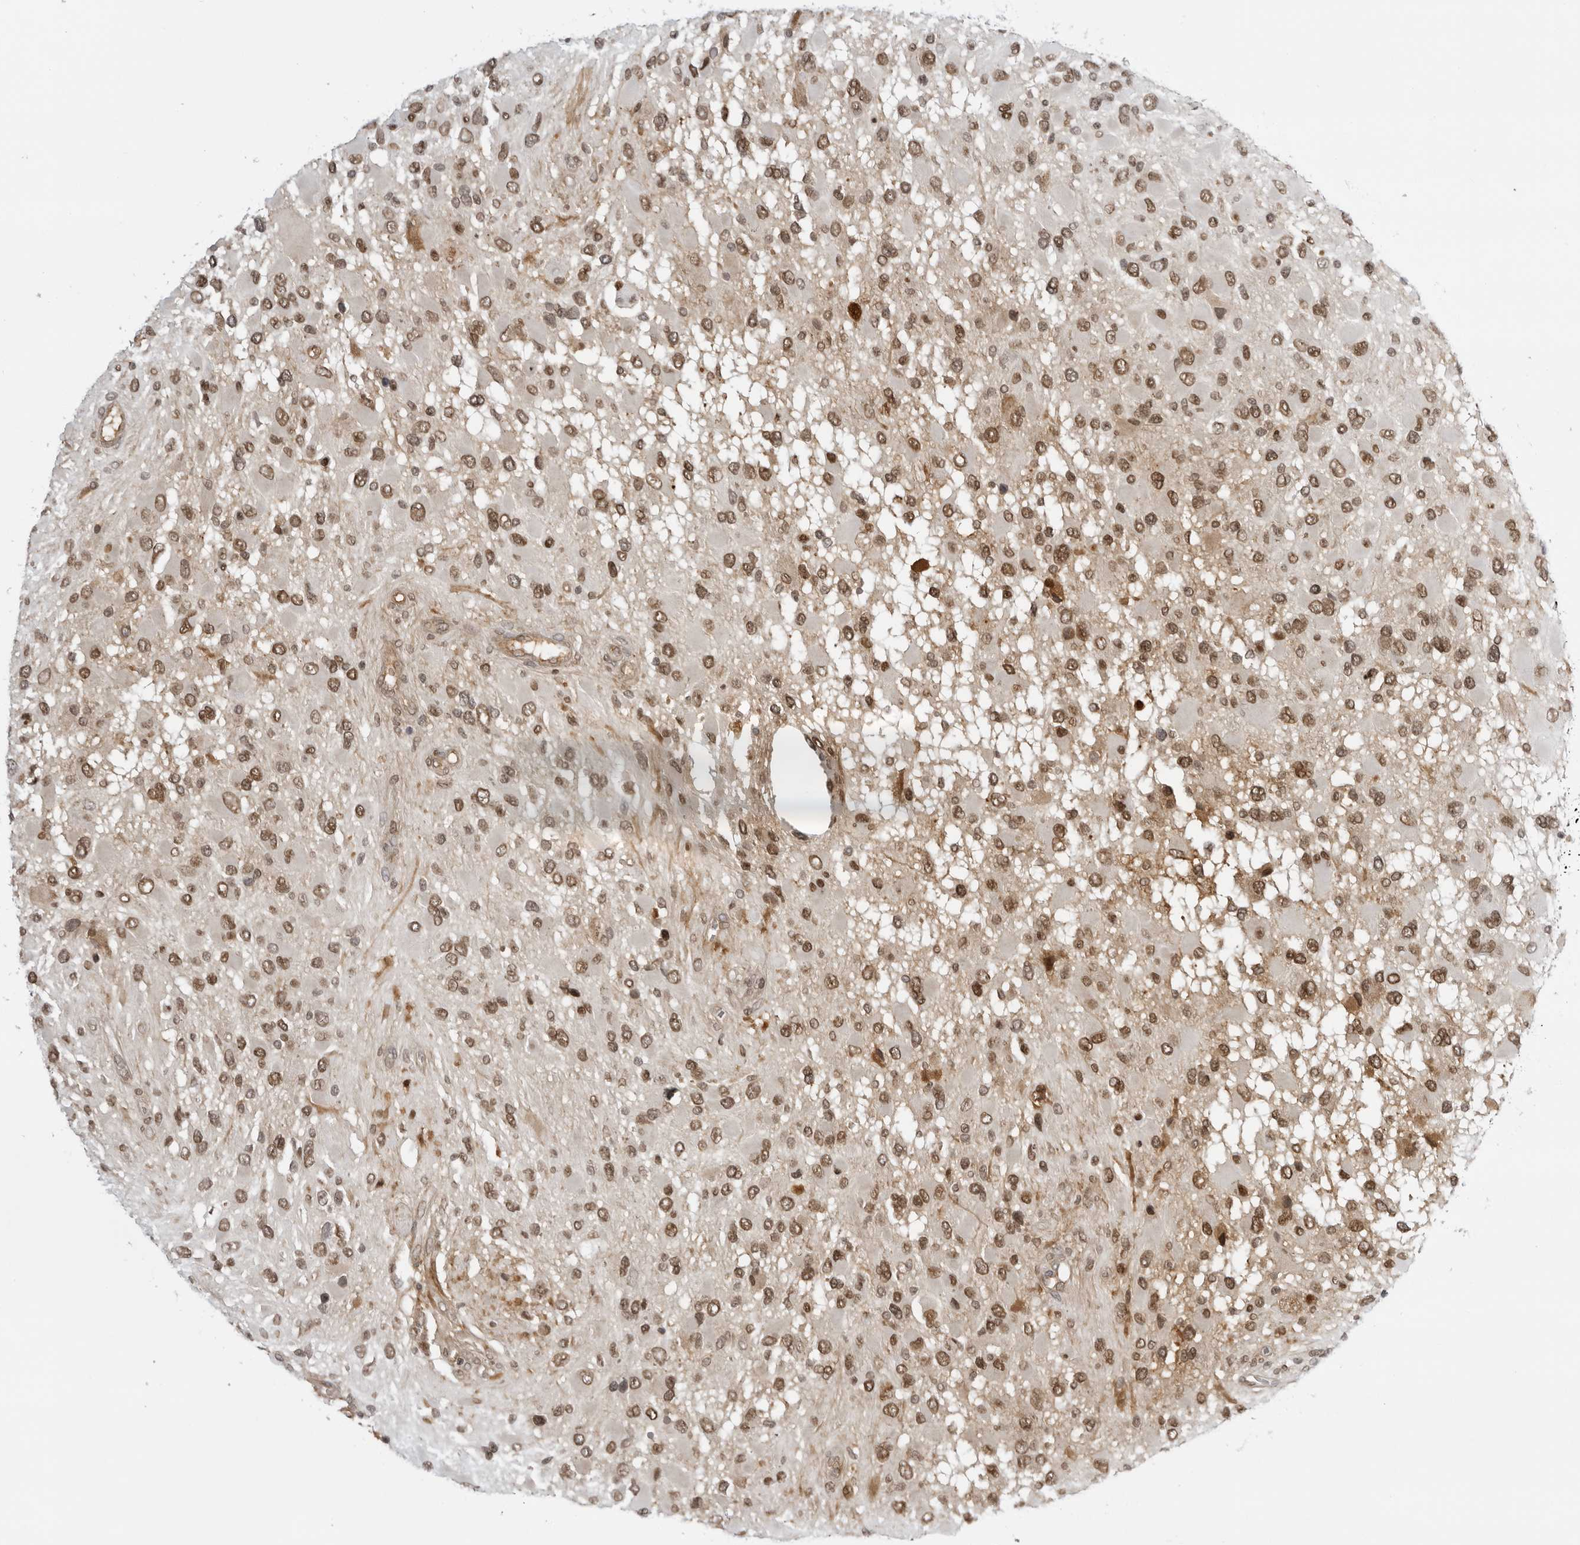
{"staining": {"intensity": "moderate", "quantity": ">75%", "location": "cytoplasmic/membranous,nuclear"}, "tissue": "glioma", "cell_type": "Tumor cells", "image_type": "cancer", "snomed": [{"axis": "morphology", "description": "Glioma, malignant, High grade"}, {"axis": "topography", "description": "Brain"}], "caption": "Immunohistochemistry histopathology image of human malignant glioma (high-grade) stained for a protein (brown), which exhibits medium levels of moderate cytoplasmic/membranous and nuclear expression in about >75% of tumor cells.", "gene": "SERPINF2", "patient": {"sex": "male", "age": 53}}